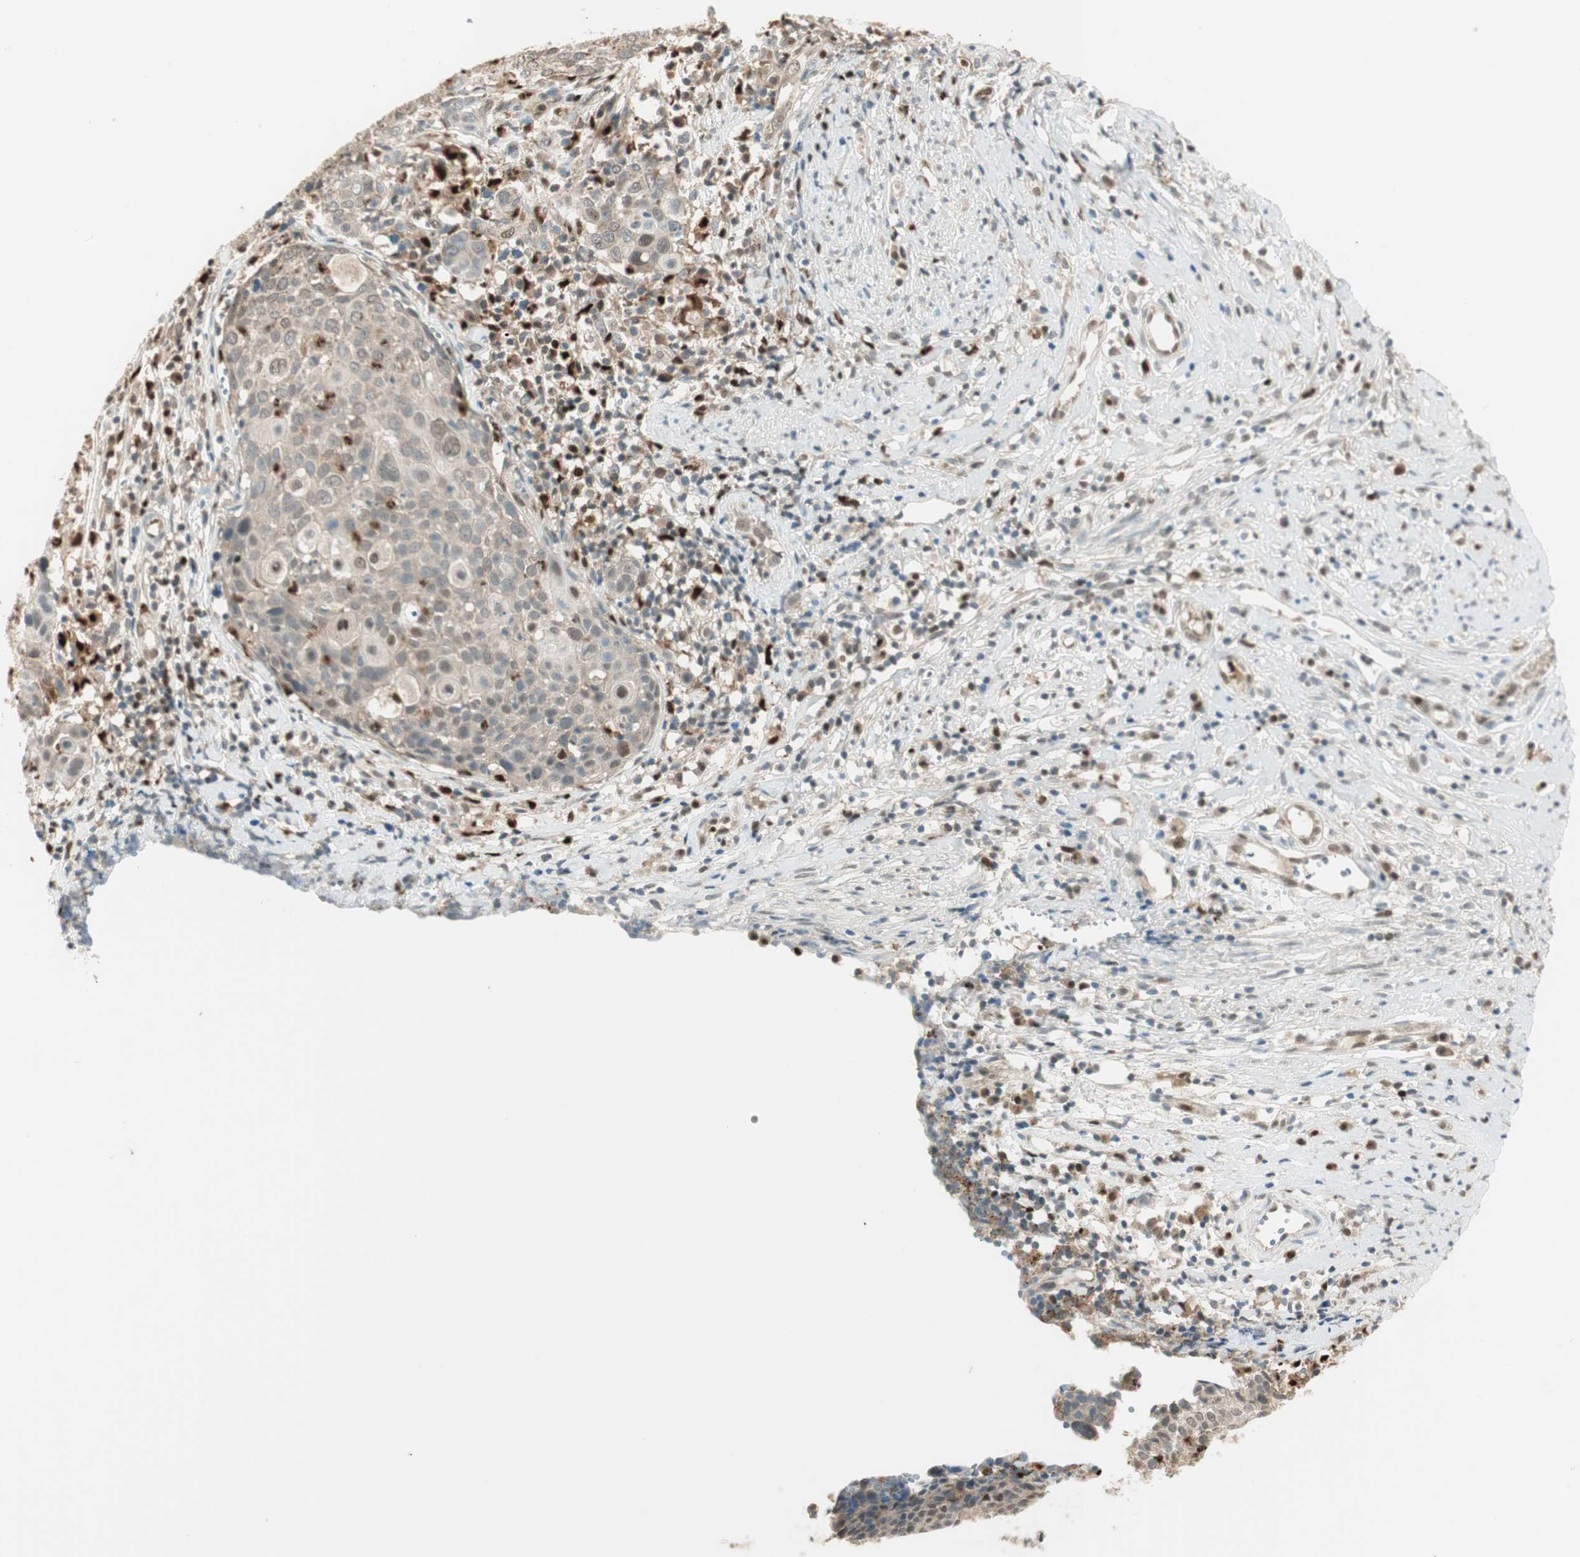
{"staining": {"intensity": "weak", "quantity": "<25%", "location": "nuclear"}, "tissue": "cervical cancer", "cell_type": "Tumor cells", "image_type": "cancer", "snomed": [{"axis": "morphology", "description": "Squamous cell carcinoma, NOS"}, {"axis": "topography", "description": "Cervix"}], "caption": "Cervical cancer (squamous cell carcinoma) stained for a protein using immunohistochemistry displays no positivity tumor cells.", "gene": "LTA4H", "patient": {"sex": "female", "age": 40}}